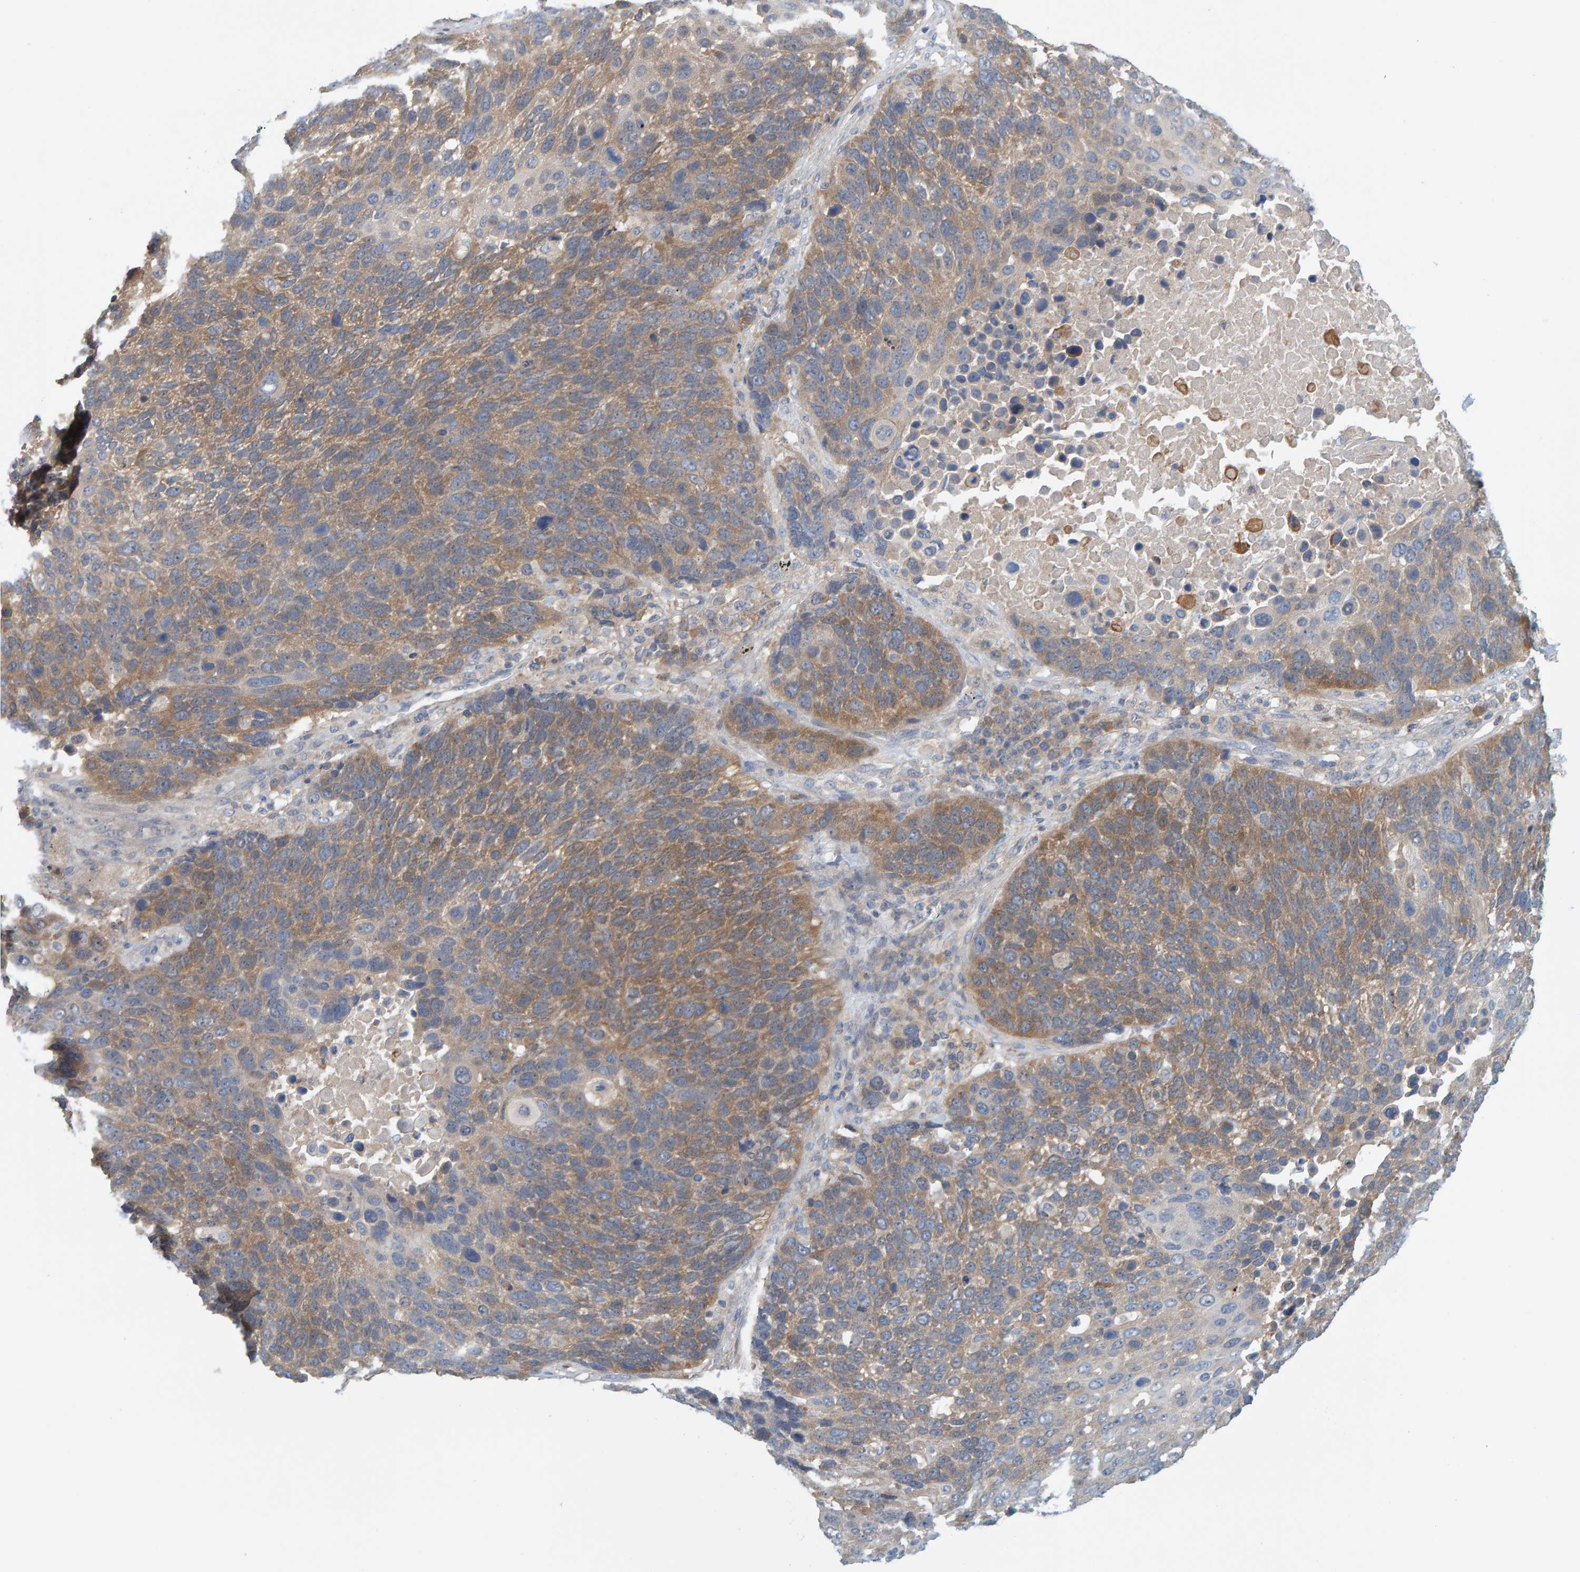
{"staining": {"intensity": "weak", "quantity": ">75%", "location": "cytoplasmic/membranous"}, "tissue": "lung cancer", "cell_type": "Tumor cells", "image_type": "cancer", "snomed": [{"axis": "morphology", "description": "Squamous cell carcinoma, NOS"}, {"axis": "topography", "description": "Lung"}], "caption": "DAB (3,3'-diaminobenzidine) immunohistochemical staining of human lung cancer (squamous cell carcinoma) demonstrates weak cytoplasmic/membranous protein staining in approximately >75% of tumor cells.", "gene": "TATDN1", "patient": {"sex": "male", "age": 66}}